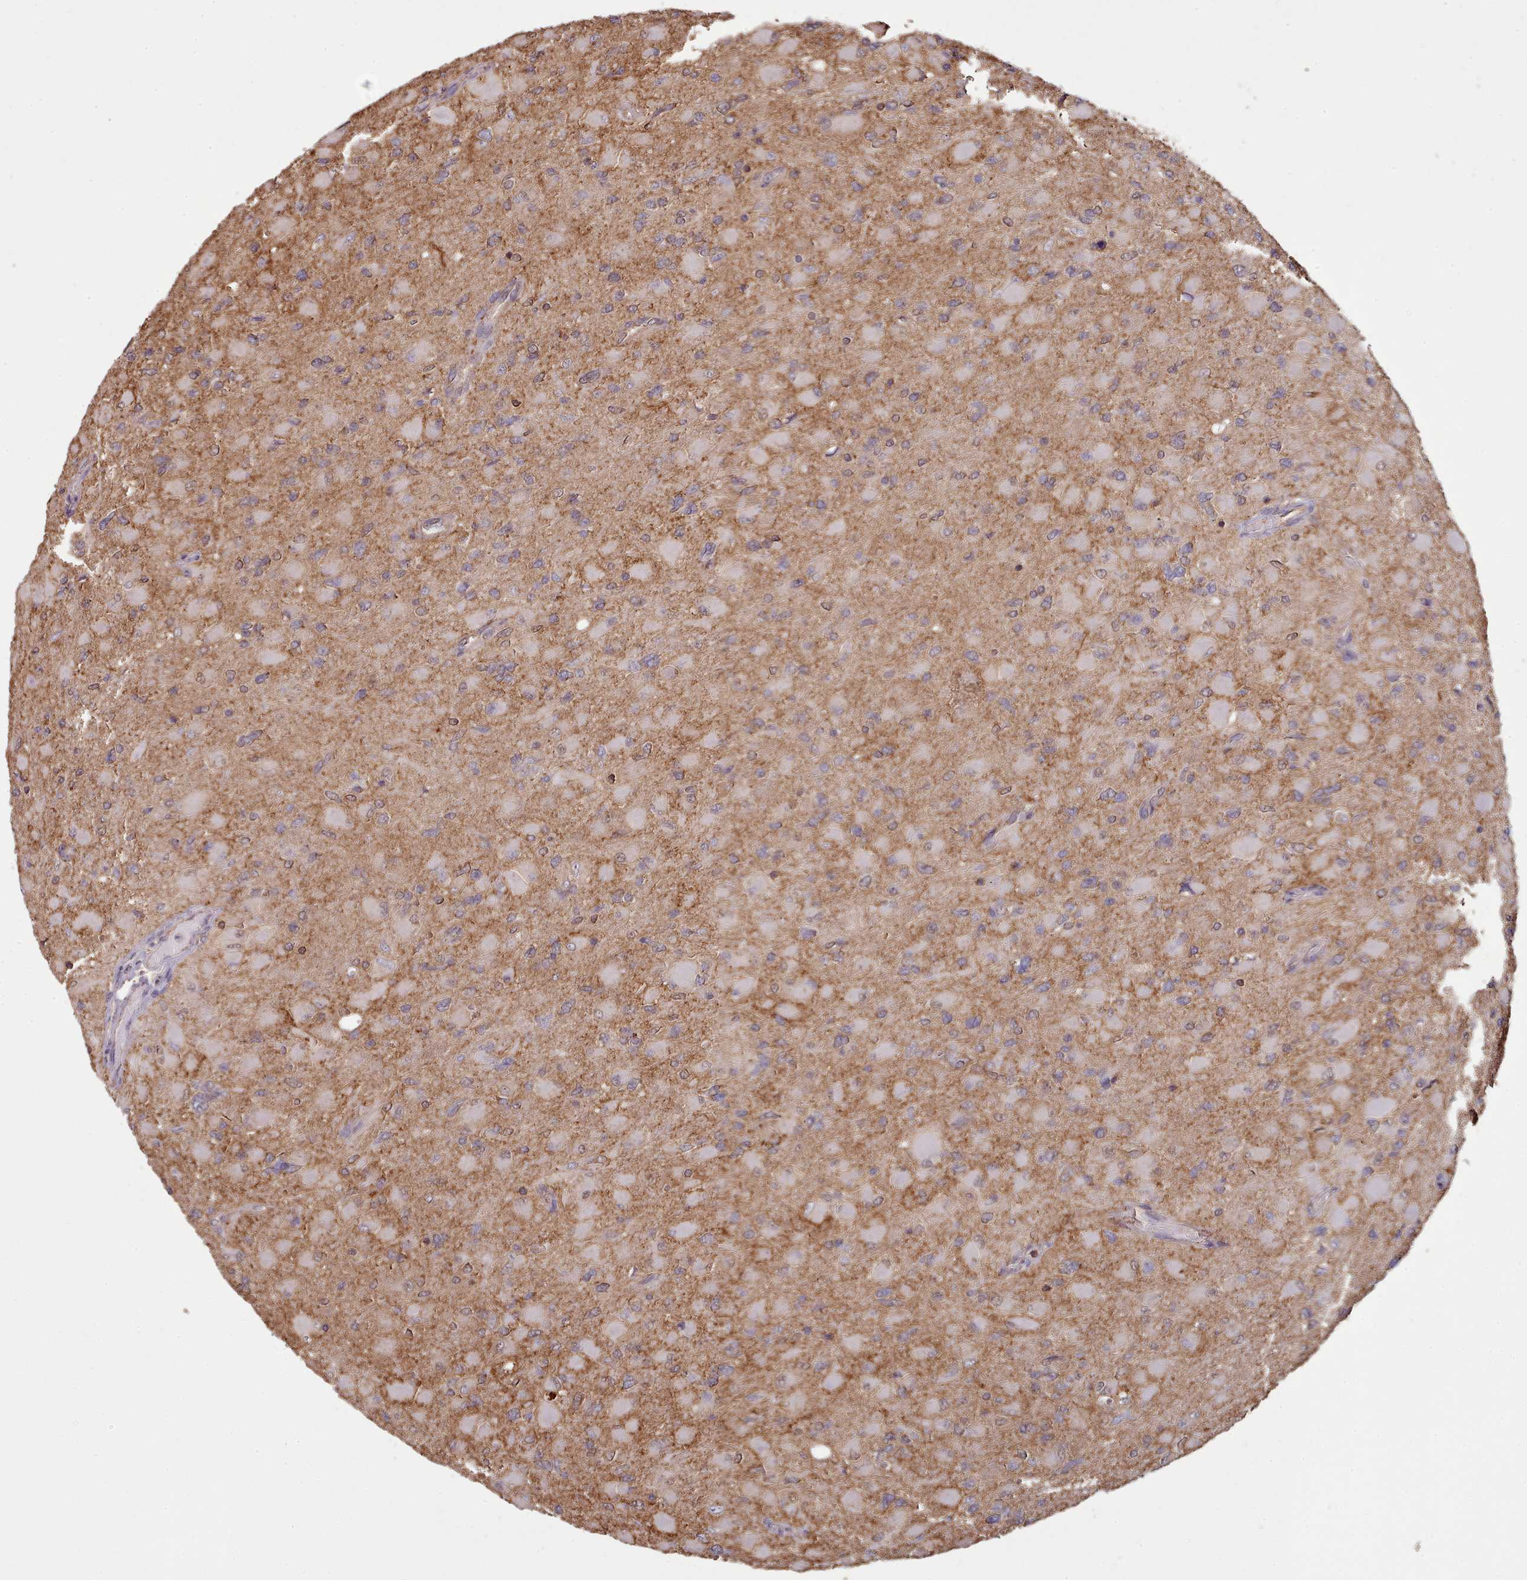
{"staining": {"intensity": "negative", "quantity": "none", "location": "none"}, "tissue": "glioma", "cell_type": "Tumor cells", "image_type": "cancer", "snomed": [{"axis": "morphology", "description": "Glioma, malignant, High grade"}, {"axis": "topography", "description": "Cerebral cortex"}], "caption": "DAB immunohistochemical staining of human glioma shows no significant staining in tumor cells.", "gene": "METRN", "patient": {"sex": "female", "age": 36}}